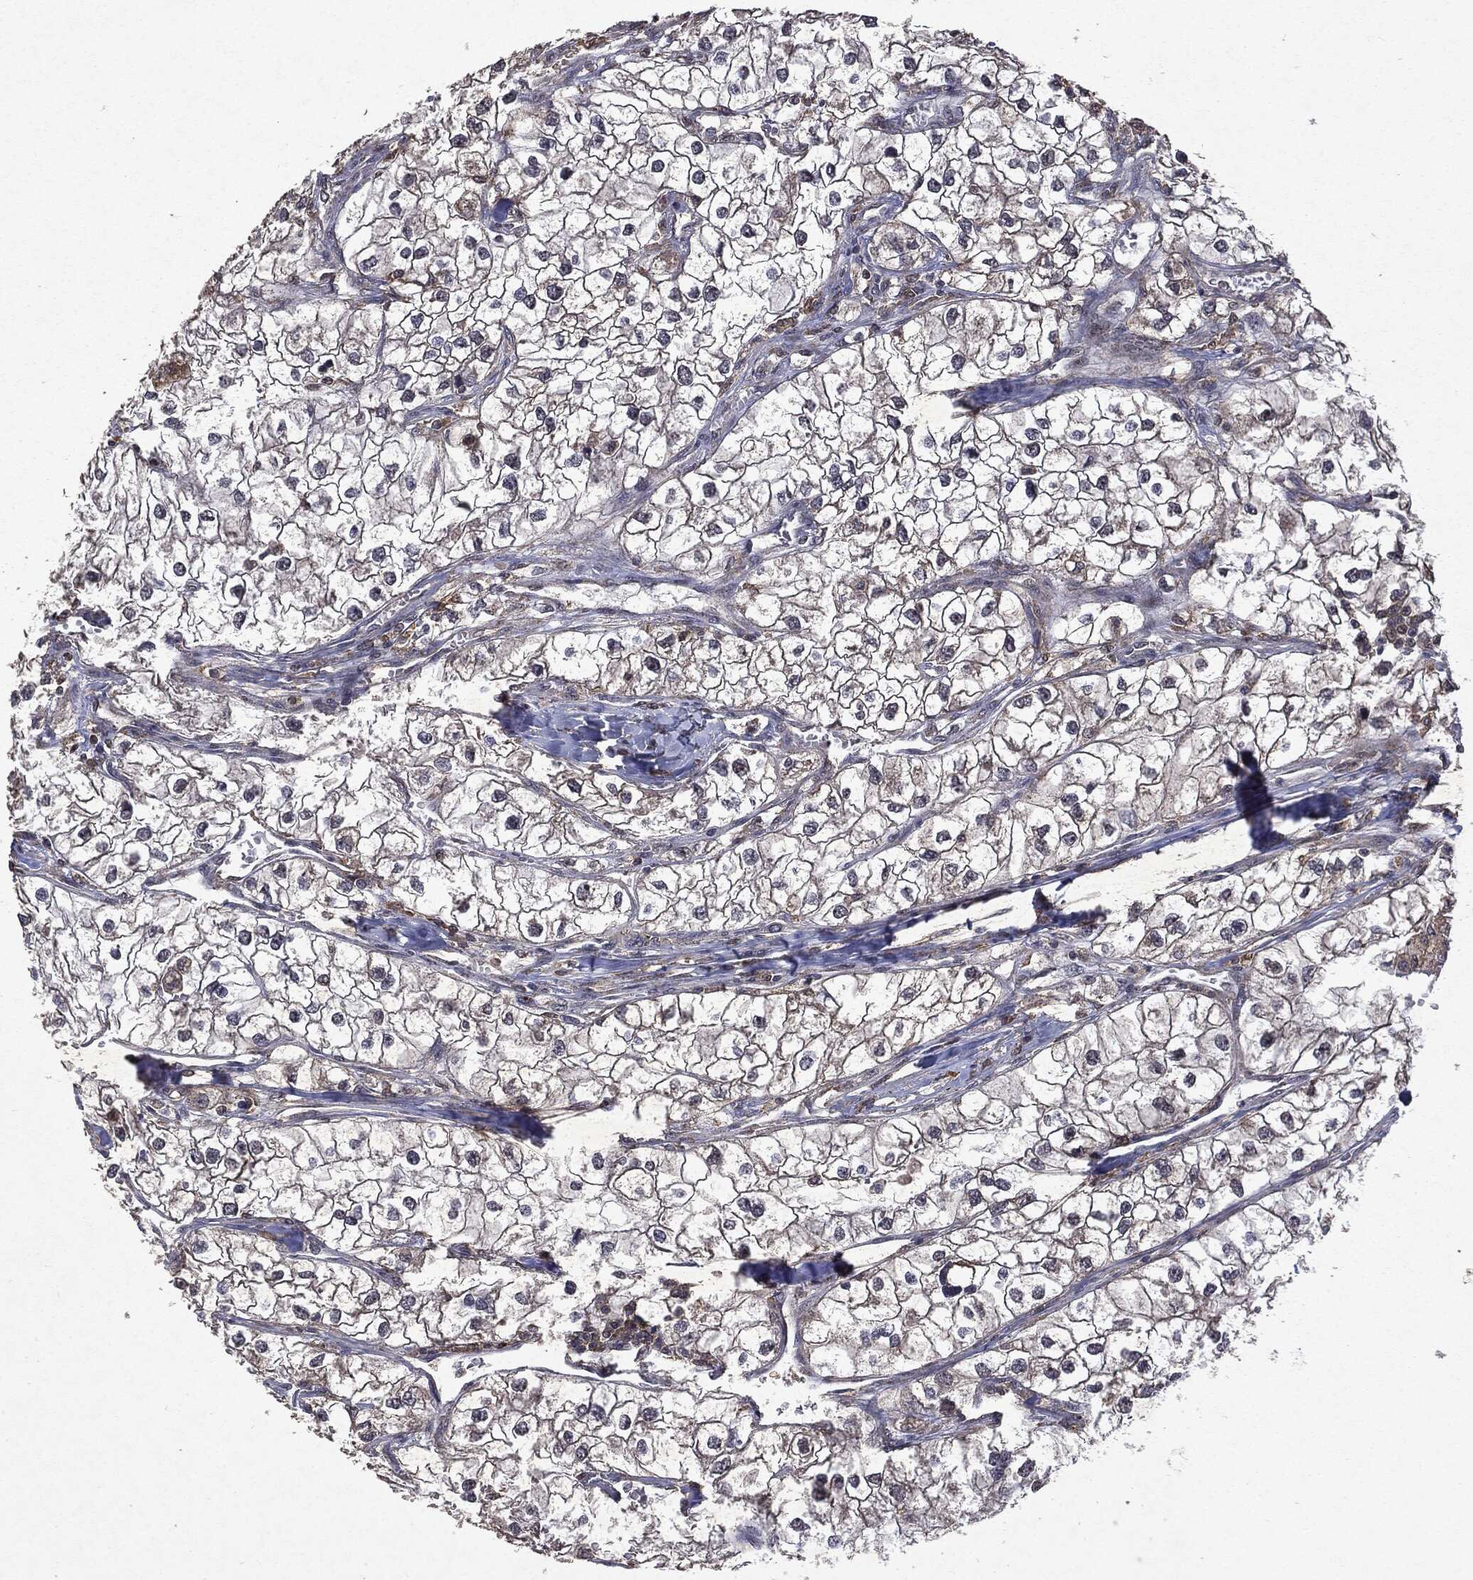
{"staining": {"intensity": "negative", "quantity": "none", "location": "none"}, "tissue": "renal cancer", "cell_type": "Tumor cells", "image_type": "cancer", "snomed": [{"axis": "morphology", "description": "Adenocarcinoma, NOS"}, {"axis": "topography", "description": "Kidney"}], "caption": "Immunohistochemistry (IHC) histopathology image of neoplastic tissue: renal cancer stained with DAB (3,3'-diaminobenzidine) reveals no significant protein positivity in tumor cells. (Brightfield microscopy of DAB IHC at high magnification).", "gene": "PTEN", "patient": {"sex": "male", "age": 59}}